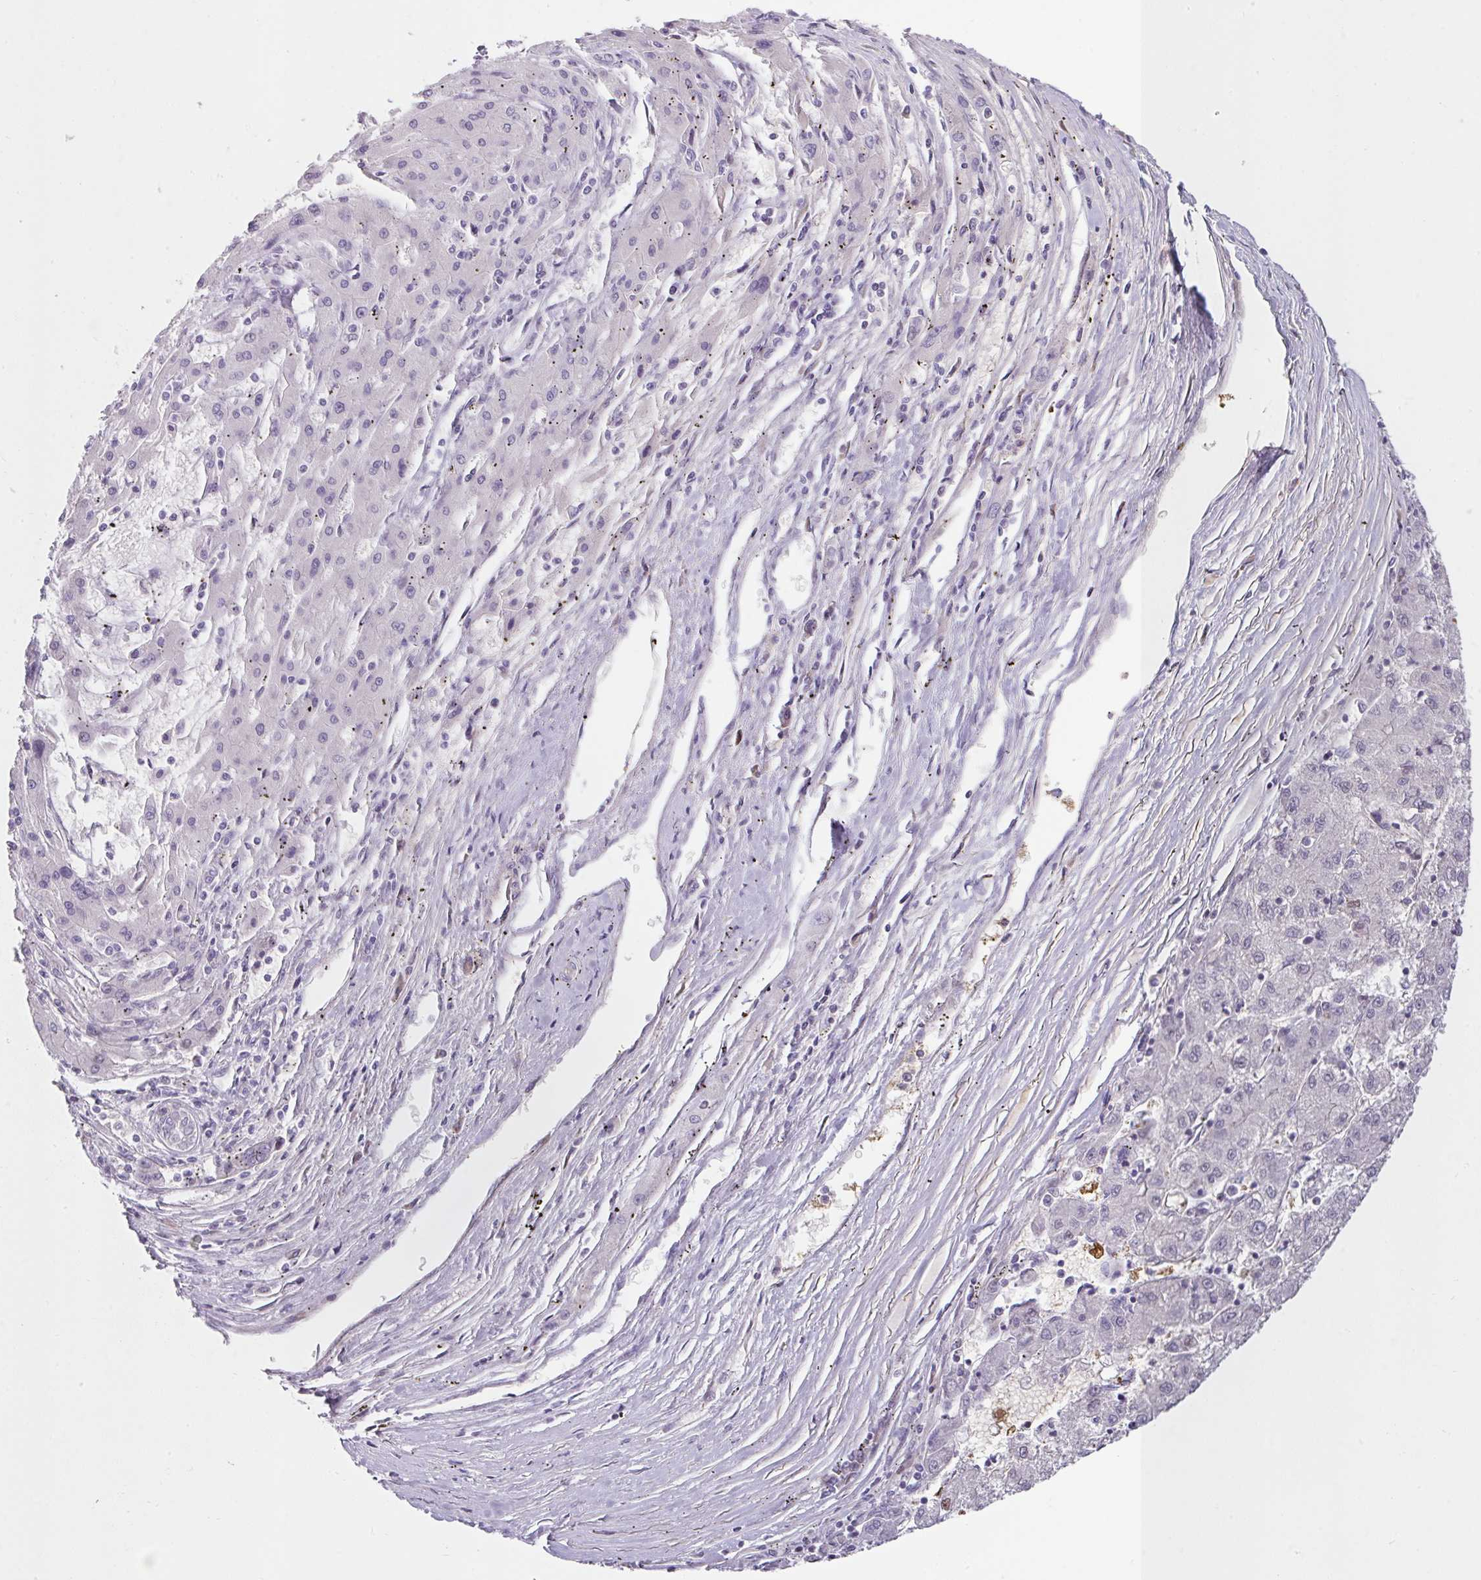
{"staining": {"intensity": "negative", "quantity": "none", "location": "none"}, "tissue": "liver cancer", "cell_type": "Tumor cells", "image_type": "cancer", "snomed": [{"axis": "morphology", "description": "Carcinoma, Hepatocellular, NOS"}, {"axis": "topography", "description": "Liver"}], "caption": "An IHC photomicrograph of liver cancer is shown. There is no staining in tumor cells of liver cancer.", "gene": "VCY1B", "patient": {"sex": "male", "age": 72}}